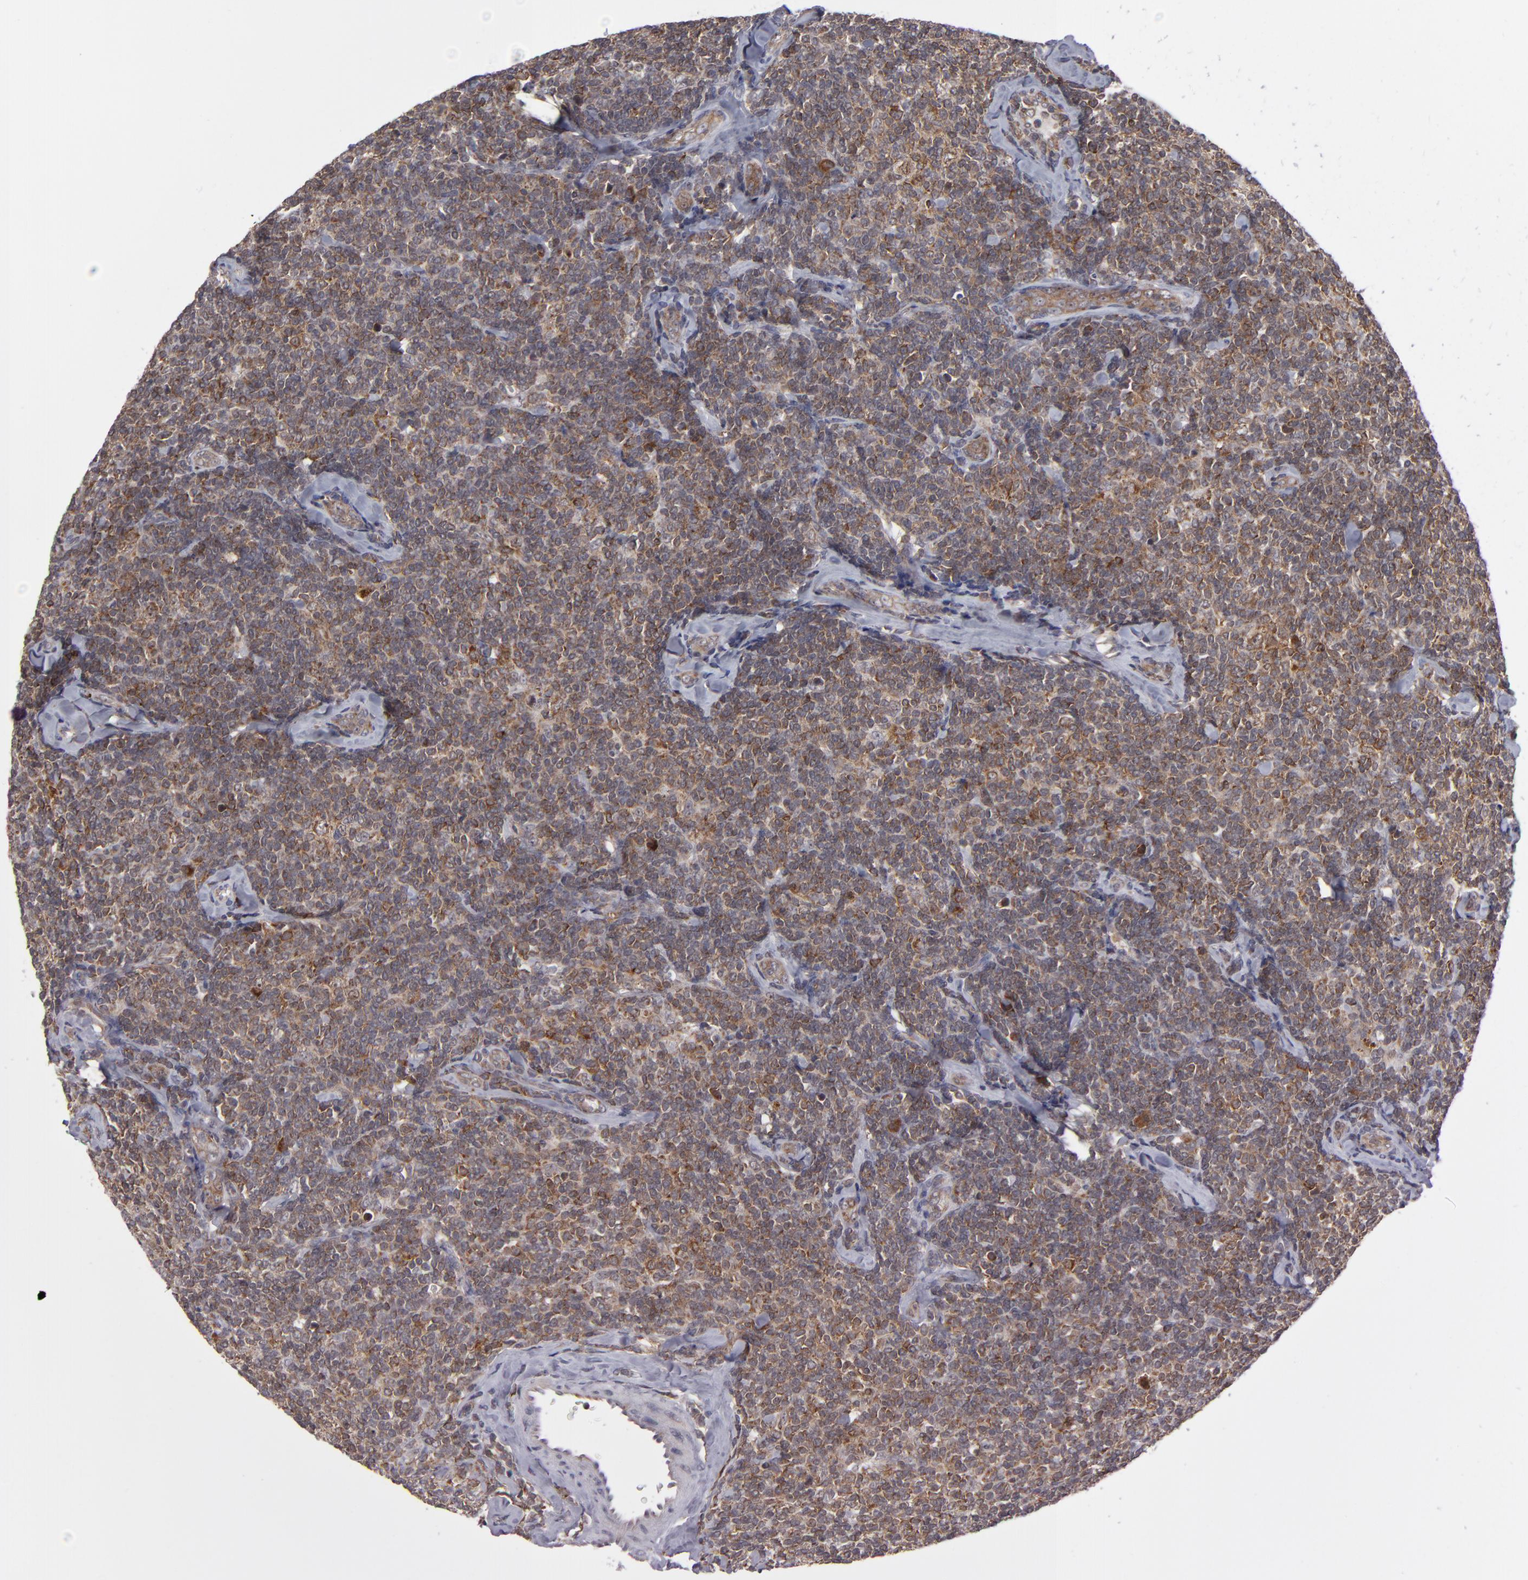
{"staining": {"intensity": "strong", "quantity": ">75%", "location": "cytoplasmic/membranous"}, "tissue": "lymphoma", "cell_type": "Tumor cells", "image_type": "cancer", "snomed": [{"axis": "morphology", "description": "Malignant lymphoma, non-Hodgkin's type, Low grade"}, {"axis": "topography", "description": "Lymph node"}], "caption": "Protein staining shows strong cytoplasmic/membranous expression in about >75% of tumor cells in lymphoma. The protein of interest is stained brown, and the nuclei are stained in blue (DAB IHC with brightfield microscopy, high magnification).", "gene": "GLCCI1", "patient": {"sex": "female", "age": 56}}